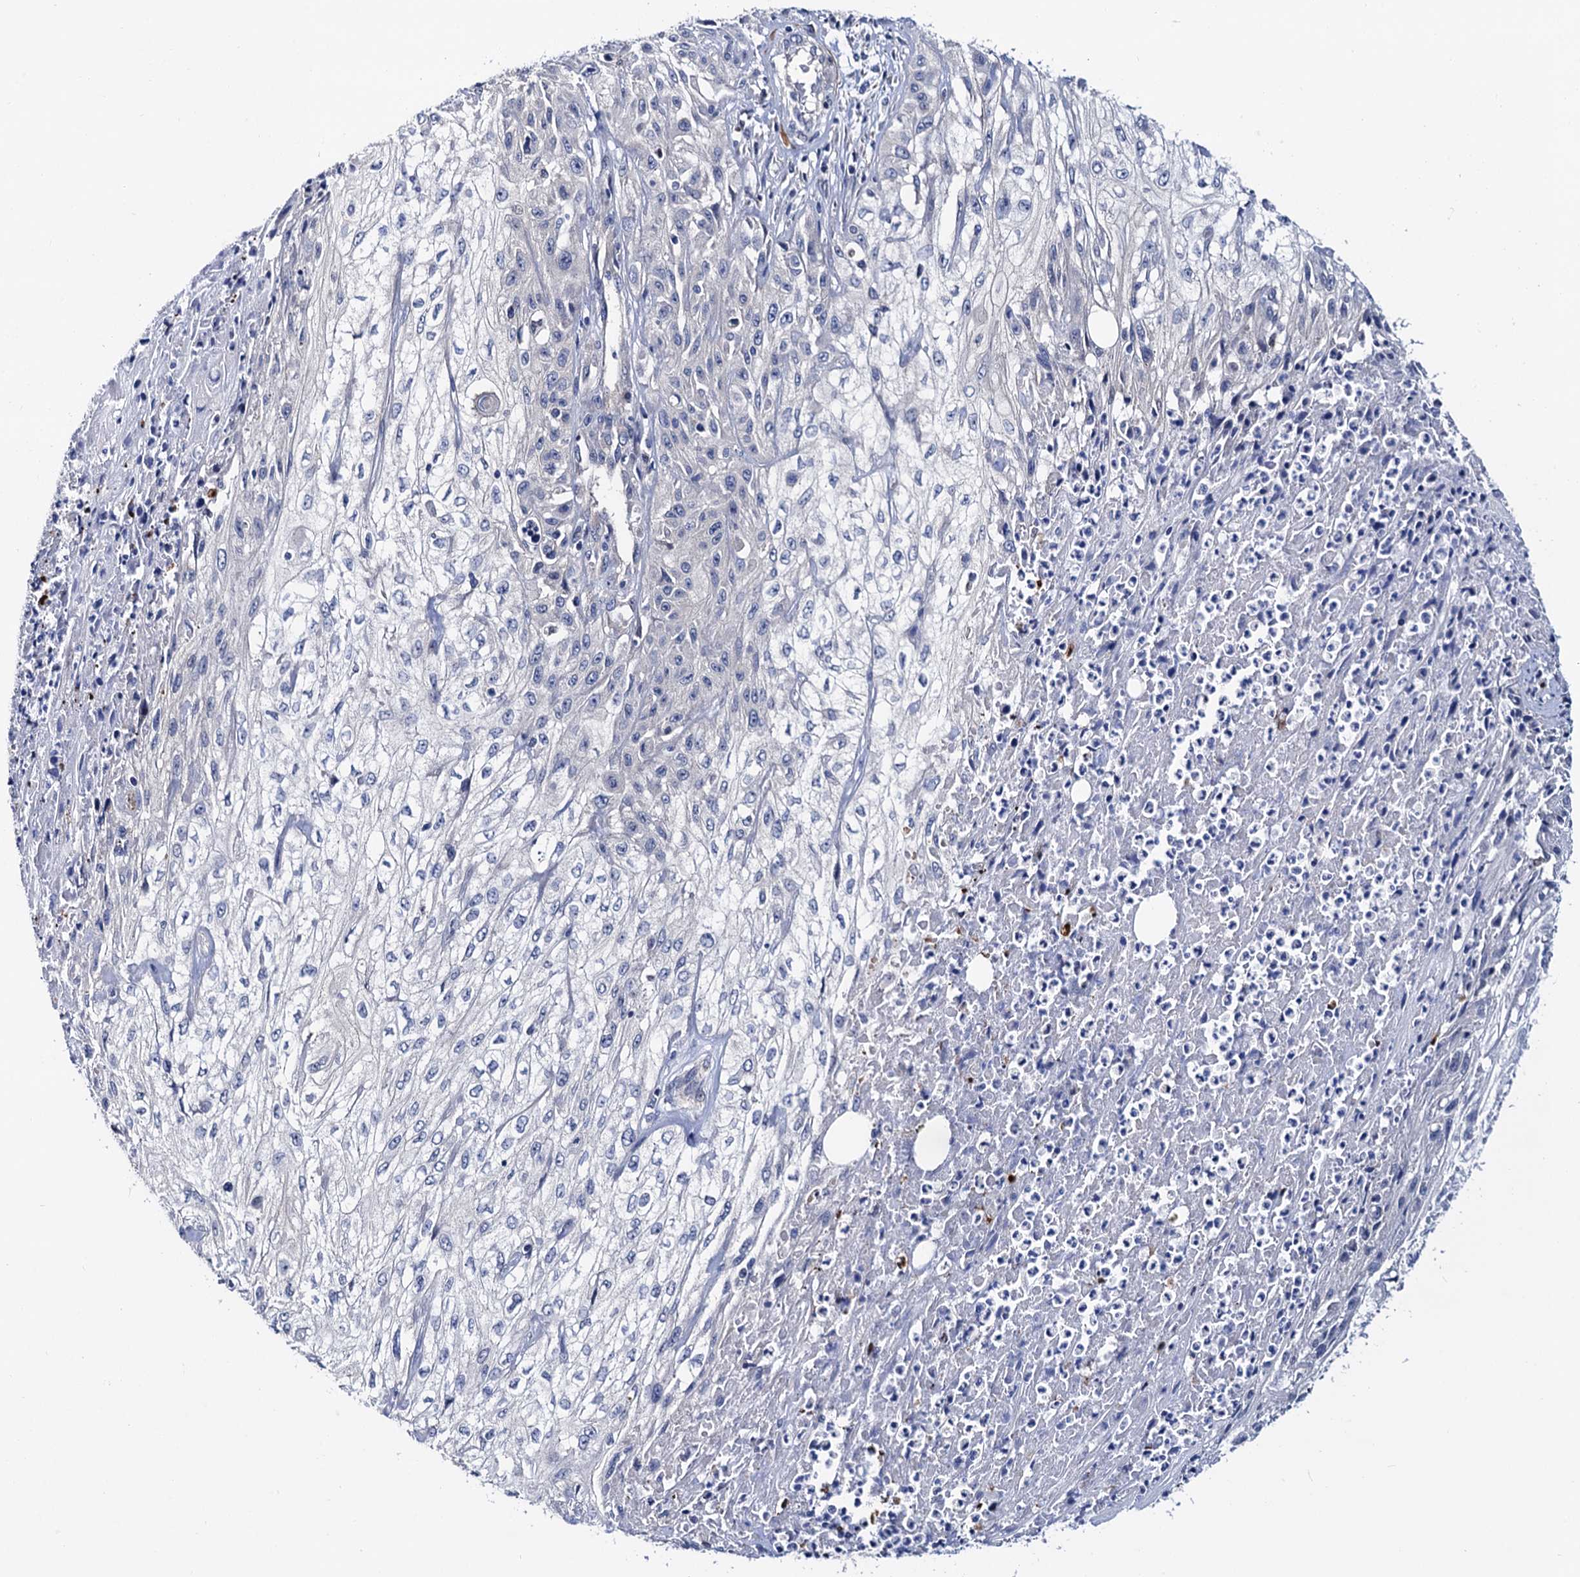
{"staining": {"intensity": "negative", "quantity": "none", "location": "none"}, "tissue": "skin cancer", "cell_type": "Tumor cells", "image_type": "cancer", "snomed": [{"axis": "morphology", "description": "Squamous cell carcinoma, NOS"}, {"axis": "morphology", "description": "Squamous cell carcinoma, metastatic, NOS"}, {"axis": "topography", "description": "Skin"}, {"axis": "topography", "description": "Lymph node"}], "caption": "Immunohistochemistry (IHC) photomicrograph of human metastatic squamous cell carcinoma (skin) stained for a protein (brown), which displays no positivity in tumor cells.", "gene": "ZDHHC18", "patient": {"sex": "male", "age": 75}}